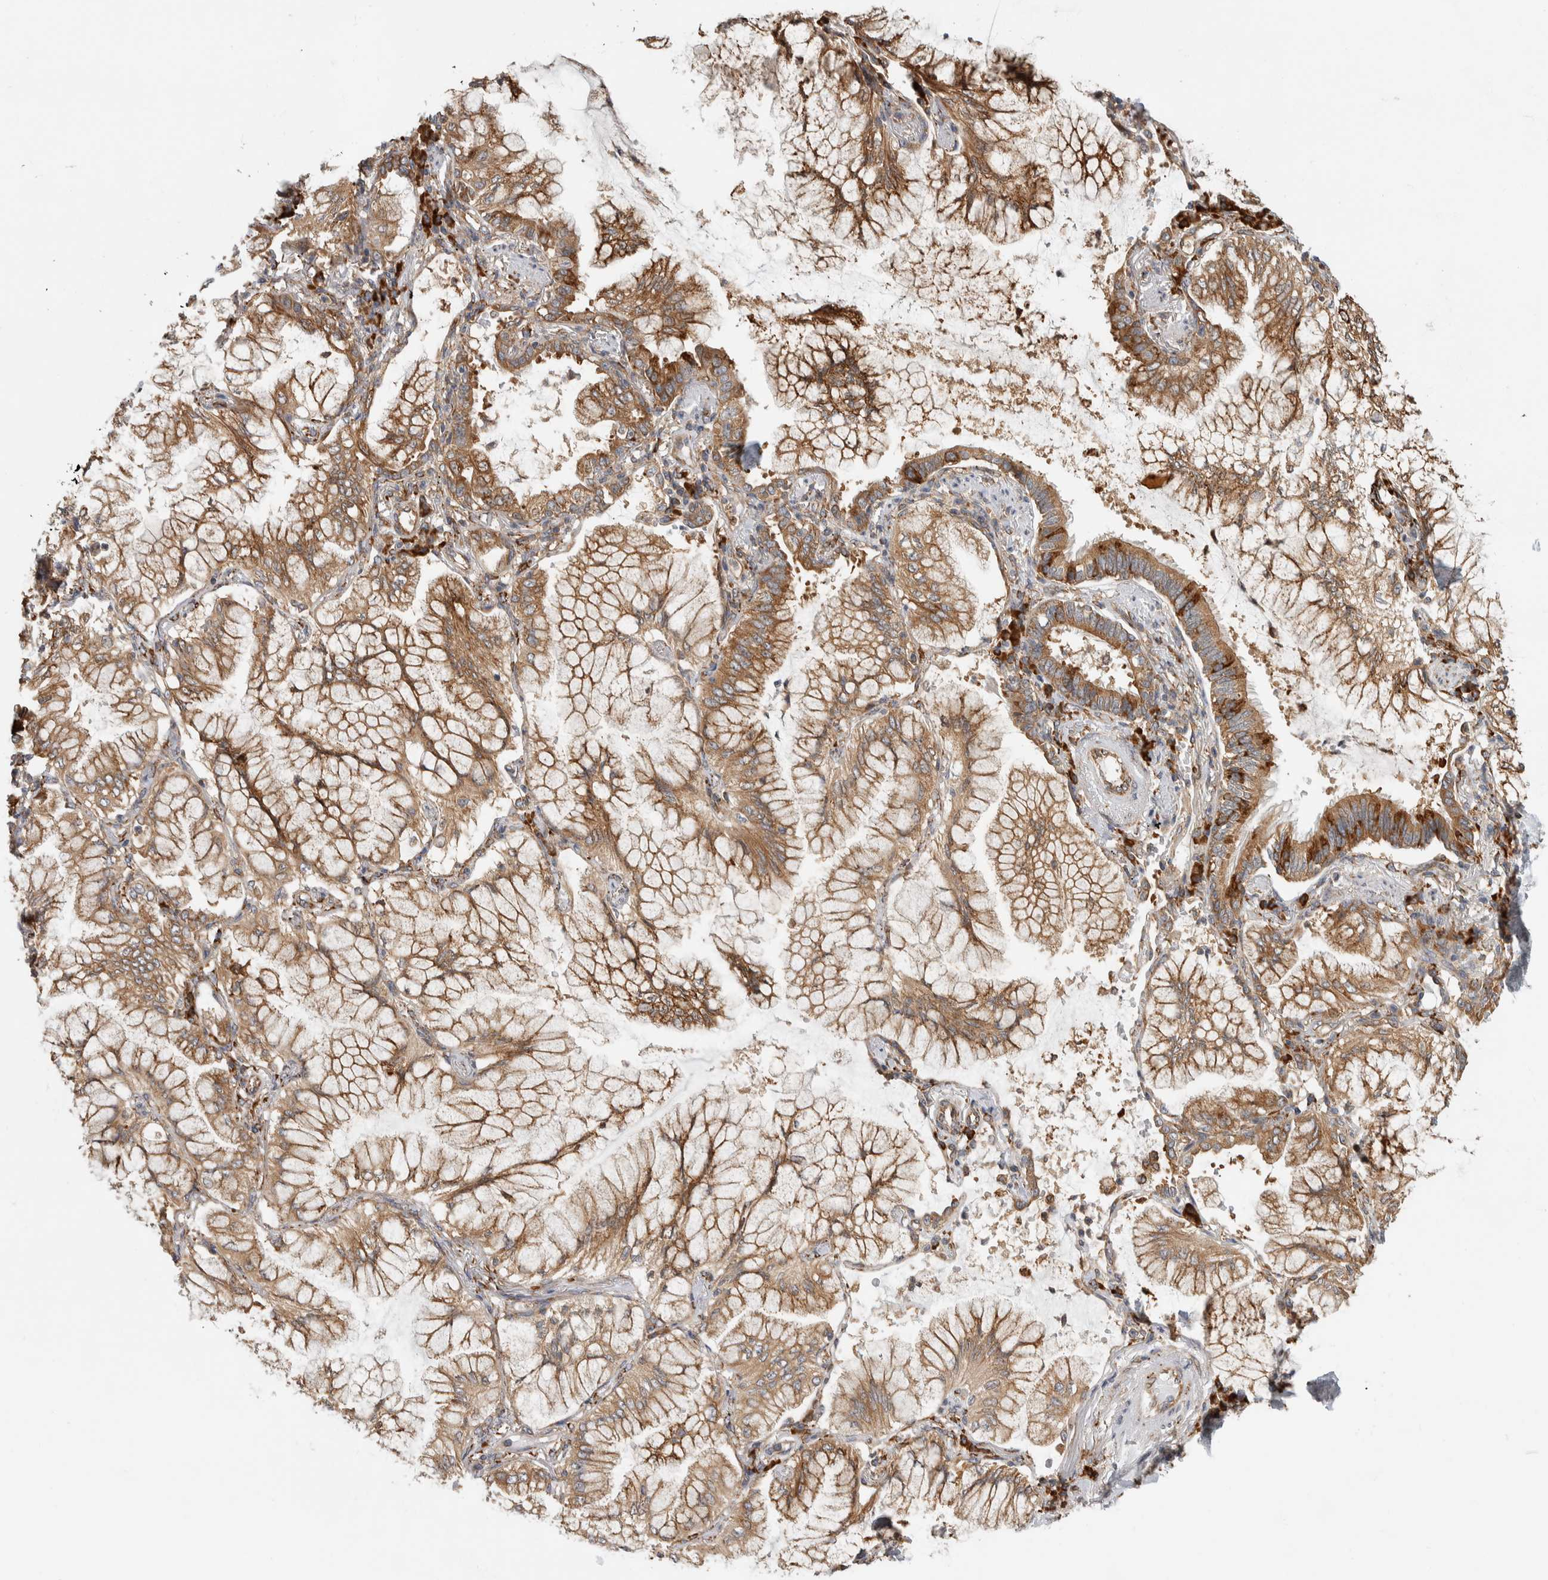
{"staining": {"intensity": "moderate", "quantity": ">75%", "location": "cytoplasmic/membranous"}, "tissue": "lung cancer", "cell_type": "Tumor cells", "image_type": "cancer", "snomed": [{"axis": "morphology", "description": "Adenocarcinoma, NOS"}, {"axis": "topography", "description": "Lung"}], "caption": "Lung cancer stained with a protein marker exhibits moderate staining in tumor cells.", "gene": "EIF3H", "patient": {"sex": "female", "age": 70}}